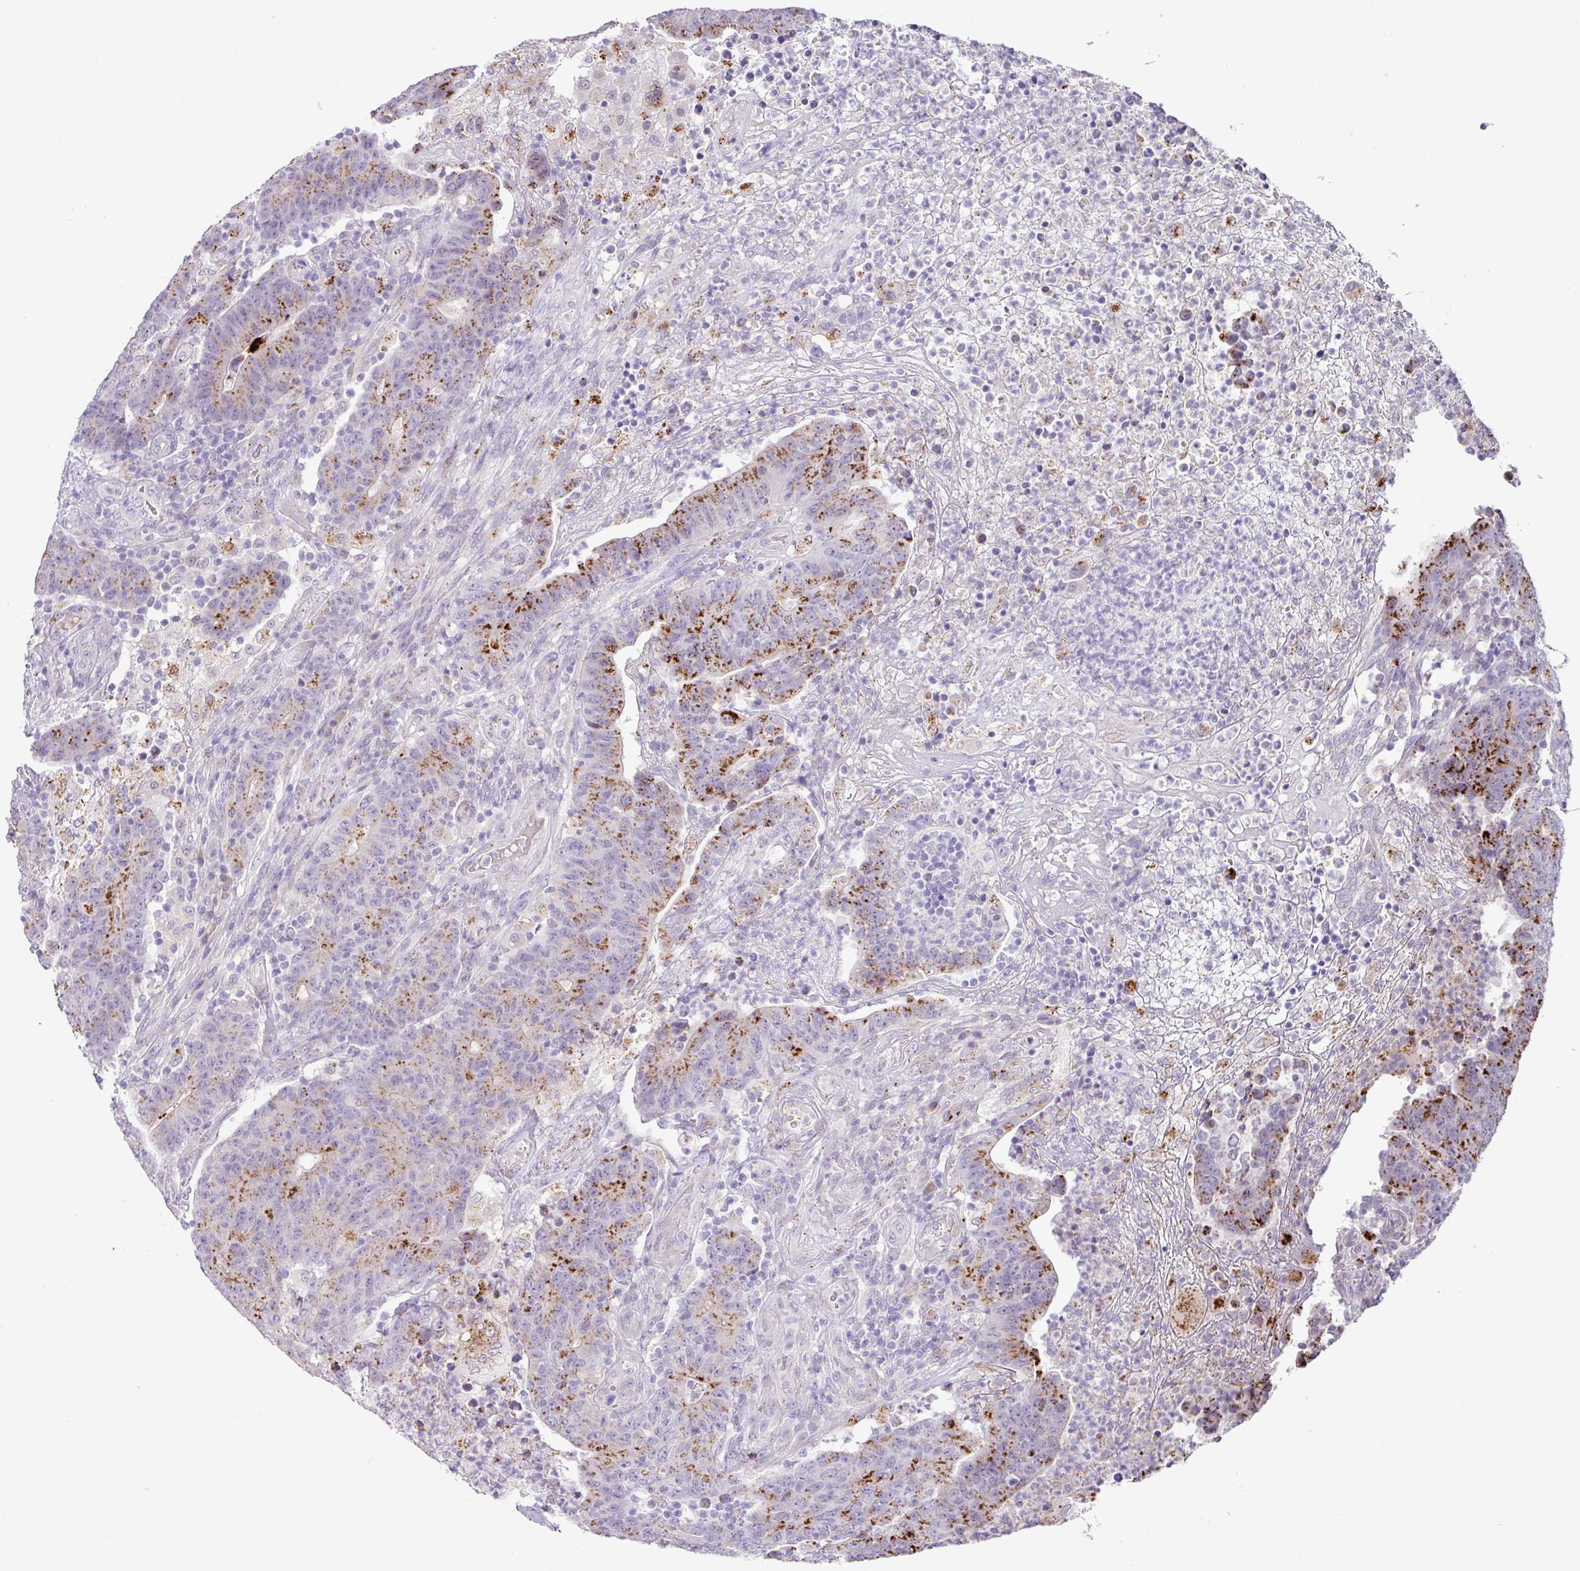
{"staining": {"intensity": "moderate", "quantity": "25%-75%", "location": "cytoplasmic/membranous"}, "tissue": "colorectal cancer", "cell_type": "Tumor cells", "image_type": "cancer", "snomed": [{"axis": "morphology", "description": "Adenocarcinoma, NOS"}, {"axis": "topography", "description": "Colon"}], "caption": "This histopathology image displays IHC staining of colorectal cancer, with medium moderate cytoplasmic/membranous positivity in approximately 25%-75% of tumor cells.", "gene": "PLEKHH3", "patient": {"sex": "female", "age": 75}}